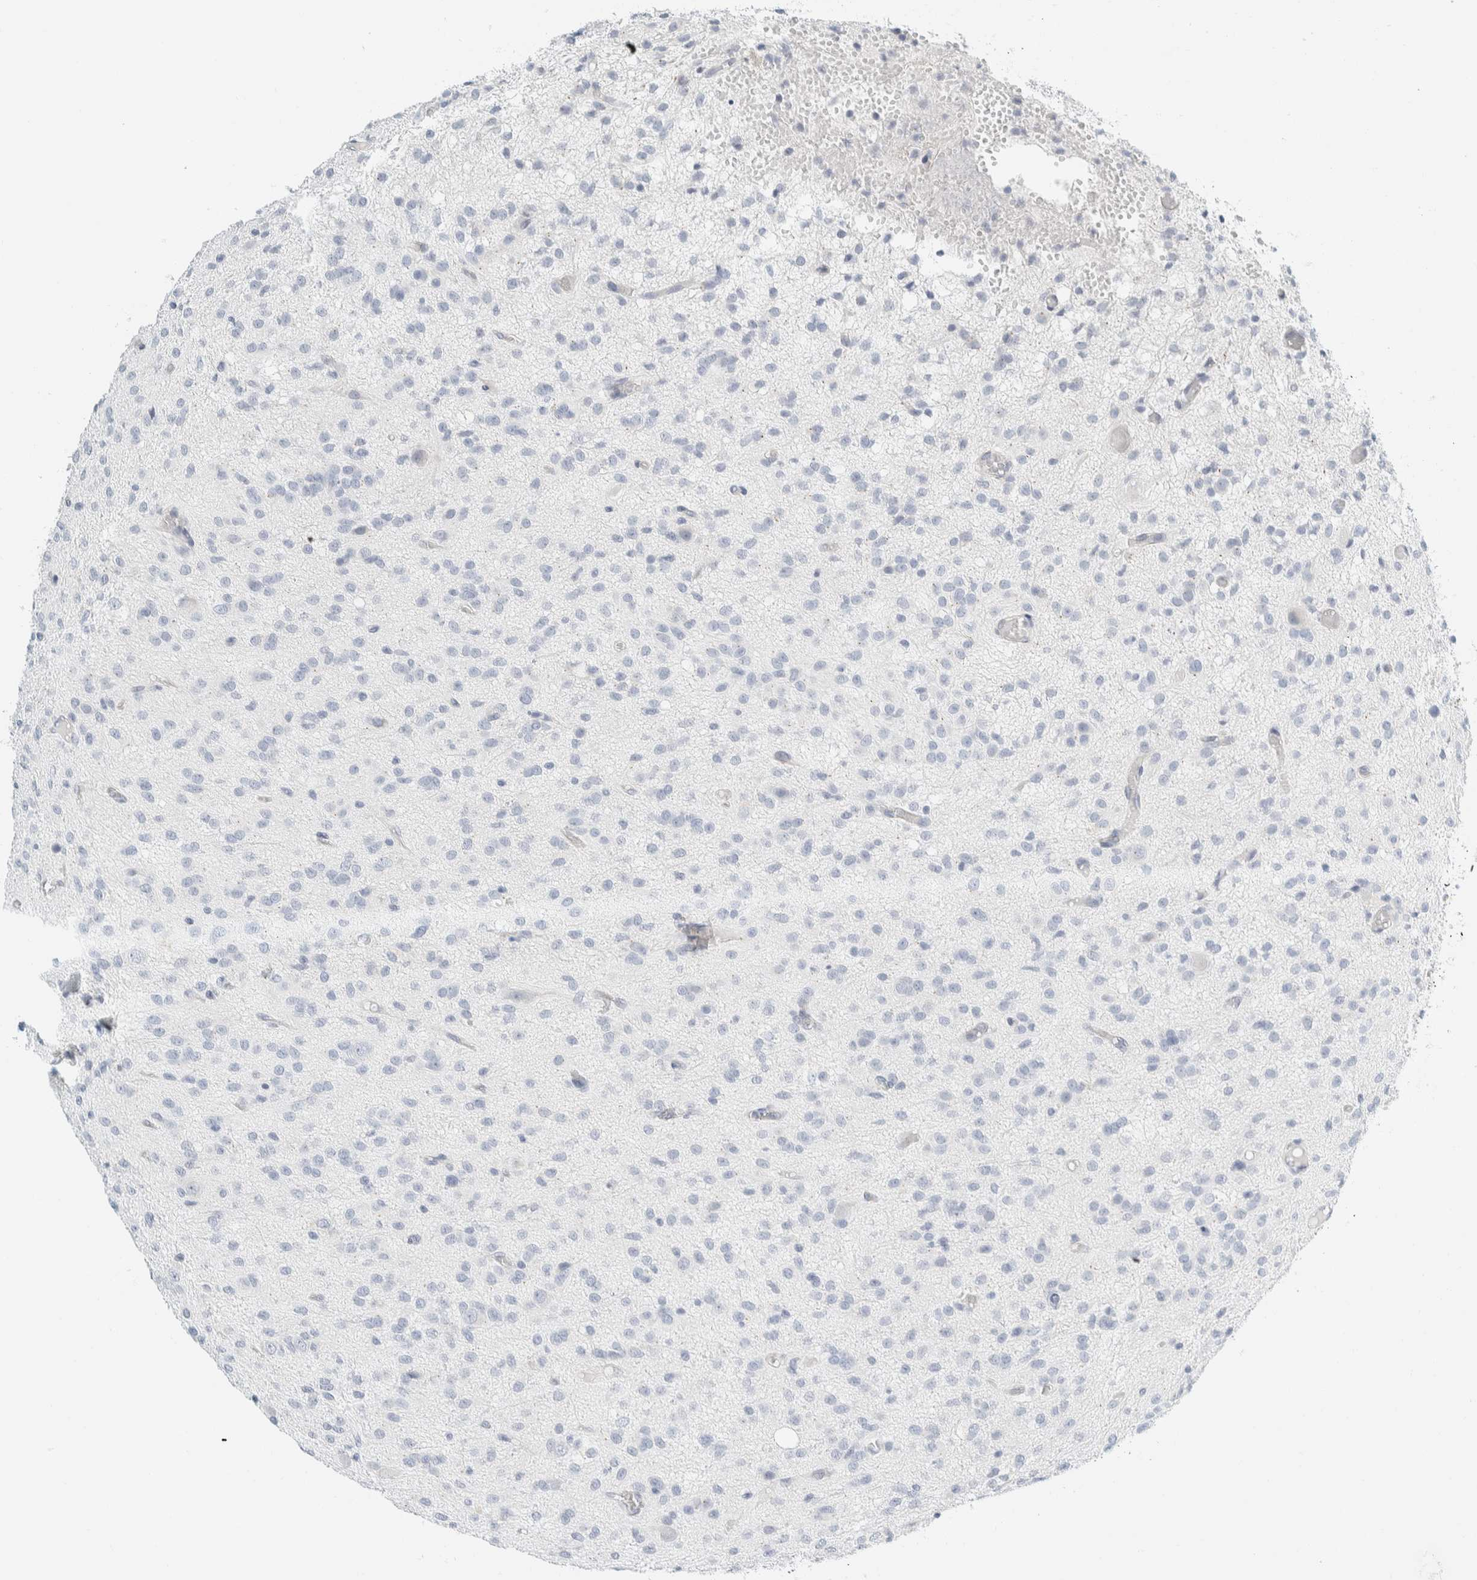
{"staining": {"intensity": "negative", "quantity": "none", "location": "none"}, "tissue": "glioma", "cell_type": "Tumor cells", "image_type": "cancer", "snomed": [{"axis": "morphology", "description": "Glioma, malignant, High grade"}, {"axis": "topography", "description": "Brain"}], "caption": "Glioma was stained to show a protein in brown. There is no significant staining in tumor cells.", "gene": "ARHGAP27", "patient": {"sex": "female", "age": 59}}